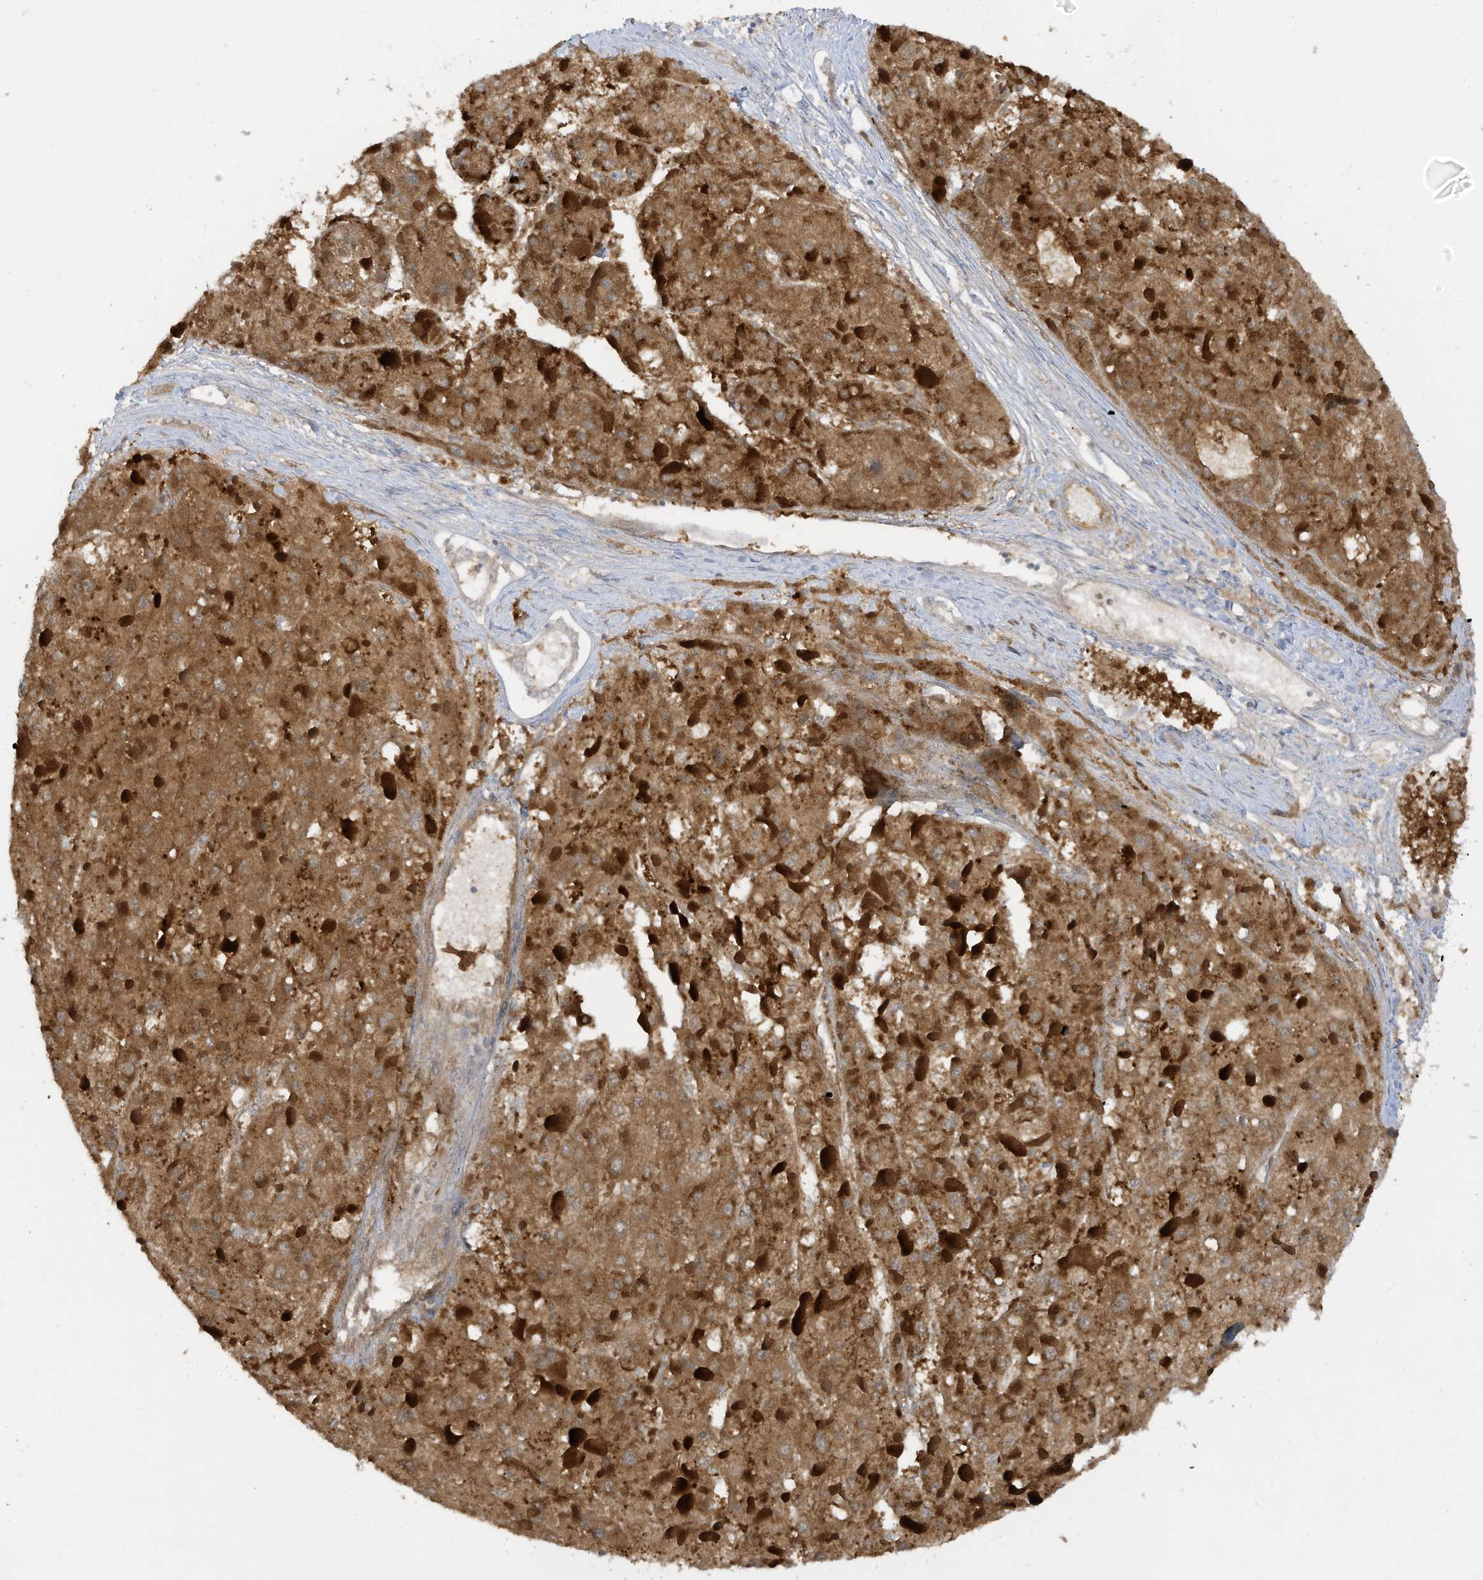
{"staining": {"intensity": "moderate", "quantity": ">75%", "location": "cytoplasmic/membranous"}, "tissue": "liver cancer", "cell_type": "Tumor cells", "image_type": "cancer", "snomed": [{"axis": "morphology", "description": "Carcinoma, Hepatocellular, NOS"}, {"axis": "topography", "description": "Liver"}], "caption": "This image shows liver hepatocellular carcinoma stained with immunohistochemistry (IHC) to label a protein in brown. The cytoplasmic/membranous of tumor cells show moderate positivity for the protein. Nuclei are counter-stained blue.", "gene": "LRRN2", "patient": {"sex": "female", "age": 73}}